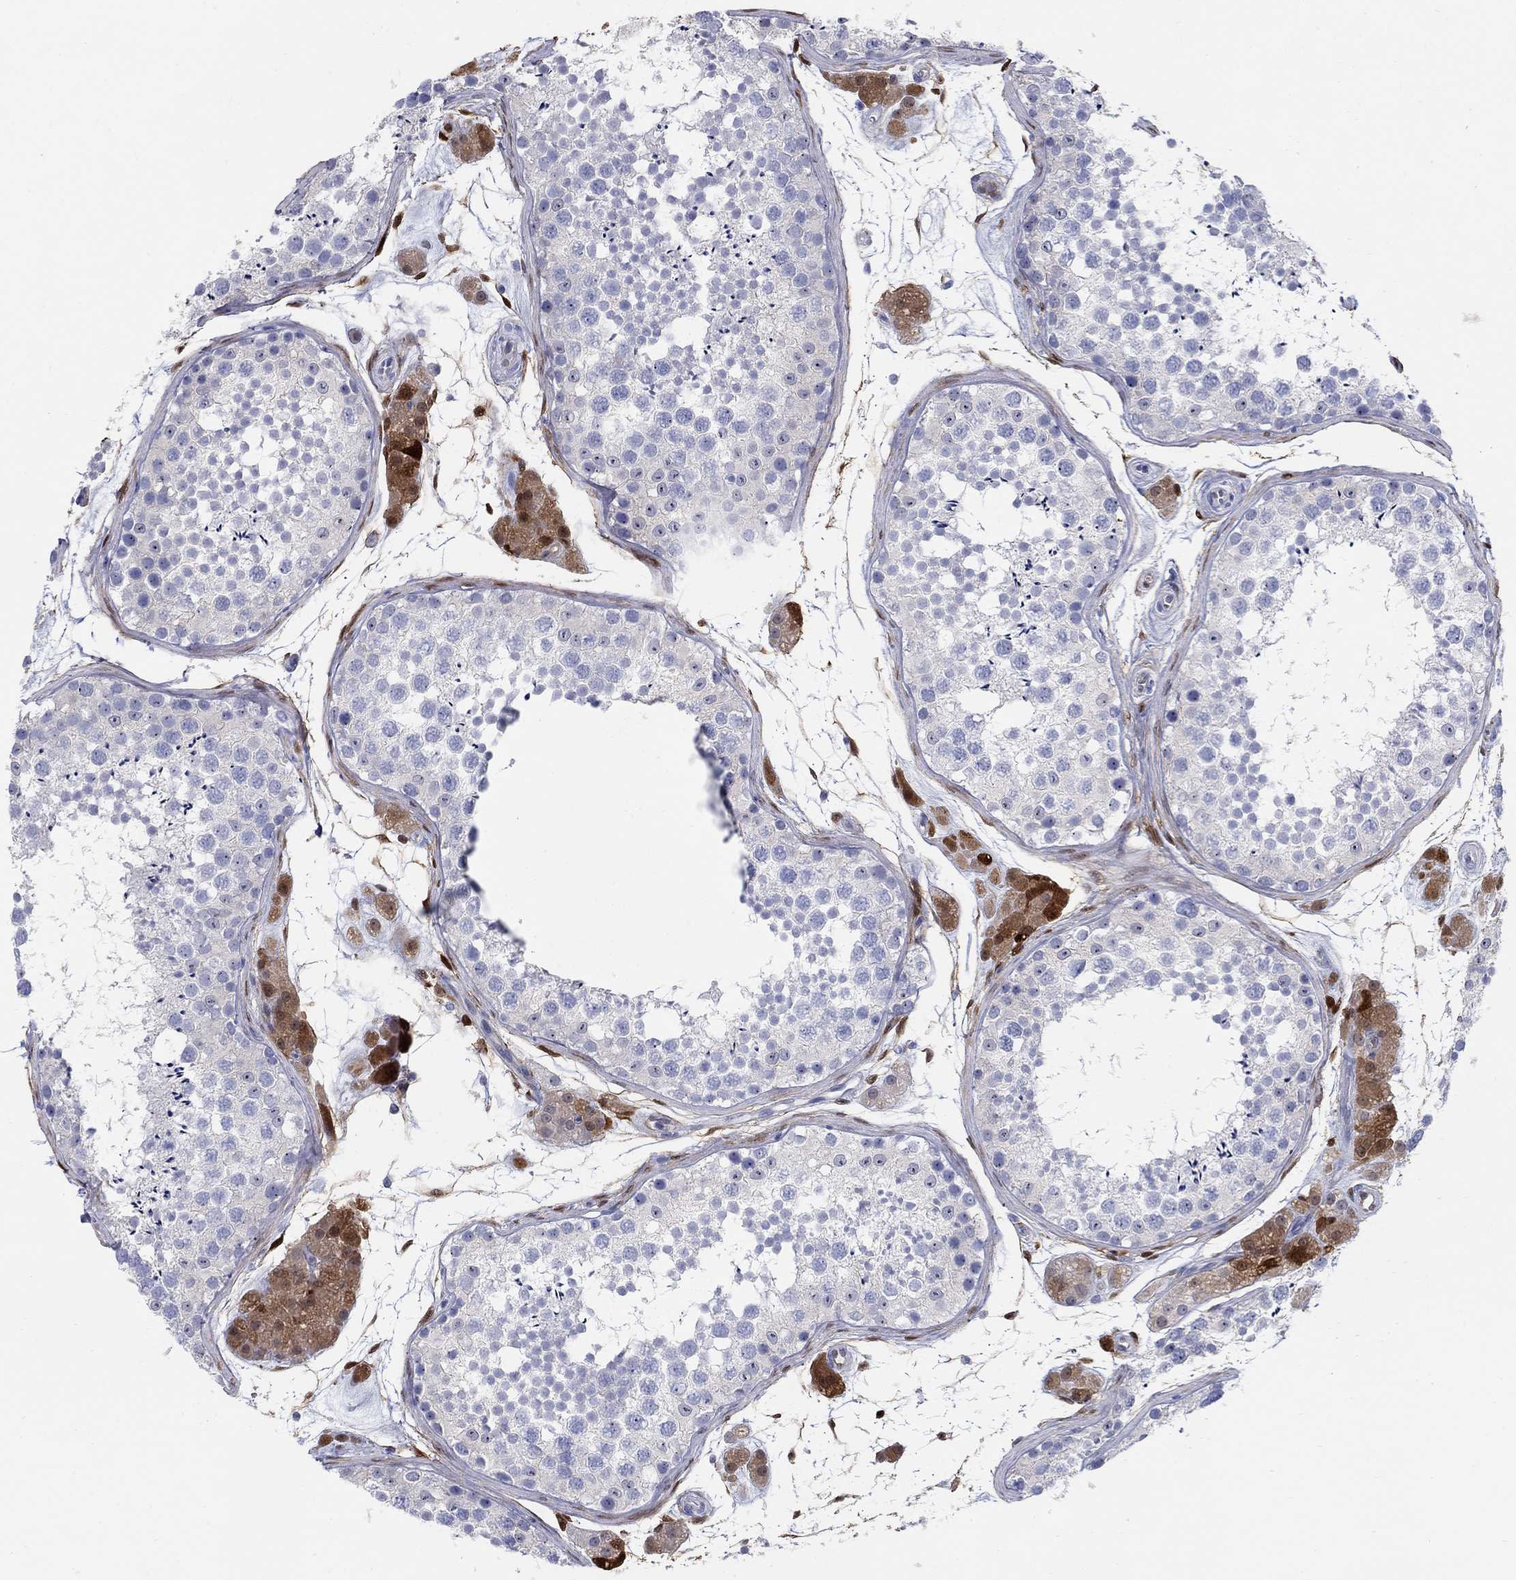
{"staining": {"intensity": "negative", "quantity": "none", "location": "none"}, "tissue": "testis", "cell_type": "Cells in seminiferous ducts", "image_type": "normal", "snomed": [{"axis": "morphology", "description": "Normal tissue, NOS"}, {"axis": "topography", "description": "Testis"}], "caption": "Immunohistochemistry micrograph of unremarkable testis stained for a protein (brown), which reveals no expression in cells in seminiferous ducts. The staining was performed using DAB (3,3'-diaminobenzidine) to visualize the protein expression in brown, while the nuclei were stained in blue with hematoxylin (Magnification: 20x).", "gene": "AKR1C1", "patient": {"sex": "male", "age": 41}}